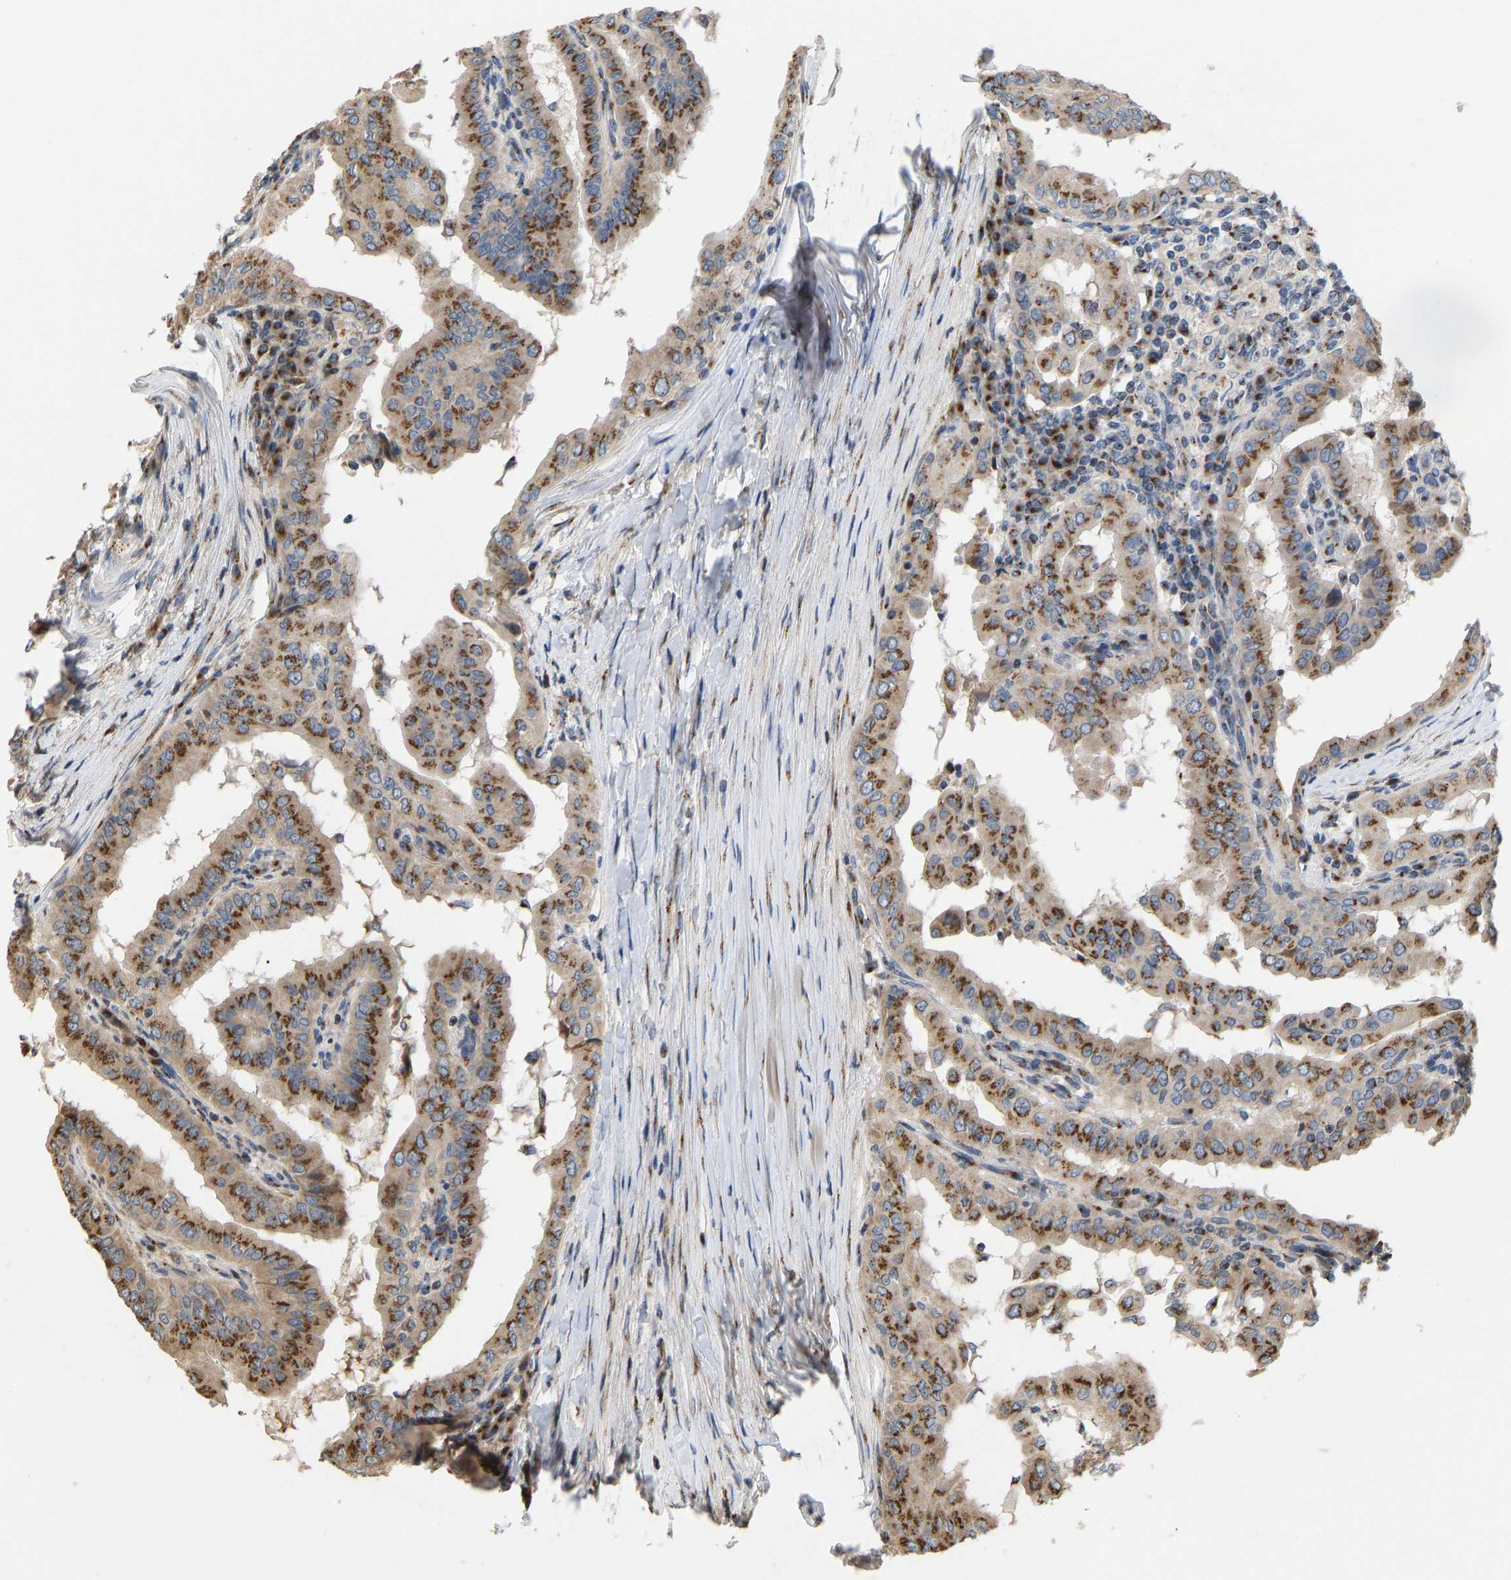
{"staining": {"intensity": "moderate", "quantity": ">75%", "location": "cytoplasmic/membranous"}, "tissue": "thyroid cancer", "cell_type": "Tumor cells", "image_type": "cancer", "snomed": [{"axis": "morphology", "description": "Papillary adenocarcinoma, NOS"}, {"axis": "topography", "description": "Thyroid gland"}], "caption": "IHC histopathology image of neoplastic tissue: human thyroid papillary adenocarcinoma stained using IHC reveals medium levels of moderate protein expression localized specifically in the cytoplasmic/membranous of tumor cells, appearing as a cytoplasmic/membranous brown color.", "gene": "YIPF4", "patient": {"sex": "male", "age": 33}}